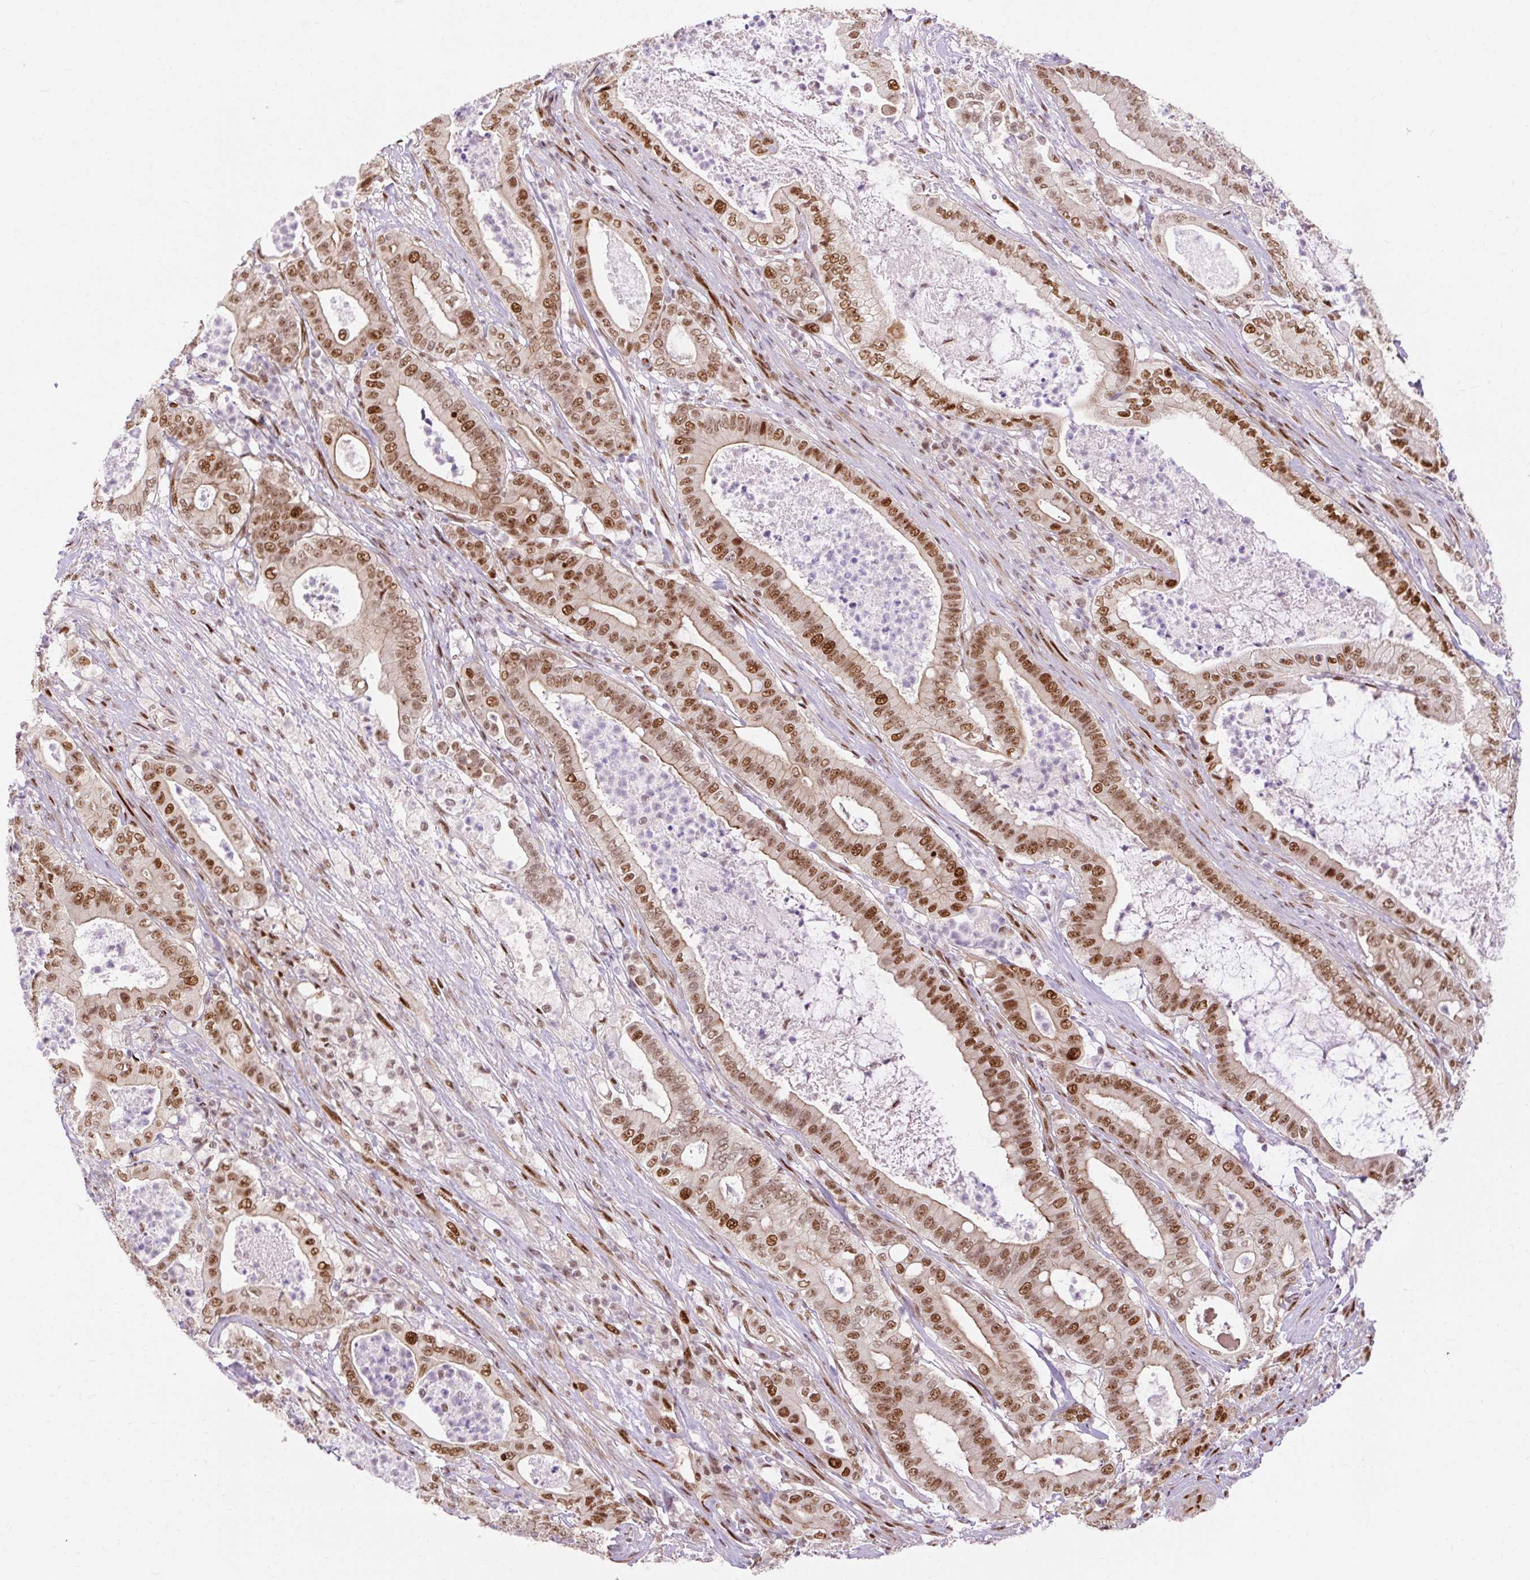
{"staining": {"intensity": "moderate", "quantity": ">75%", "location": "nuclear"}, "tissue": "pancreatic cancer", "cell_type": "Tumor cells", "image_type": "cancer", "snomed": [{"axis": "morphology", "description": "Adenocarcinoma, NOS"}, {"axis": "topography", "description": "Pancreas"}], "caption": "Pancreatic cancer stained with a protein marker displays moderate staining in tumor cells.", "gene": "MECOM", "patient": {"sex": "male", "age": 71}}